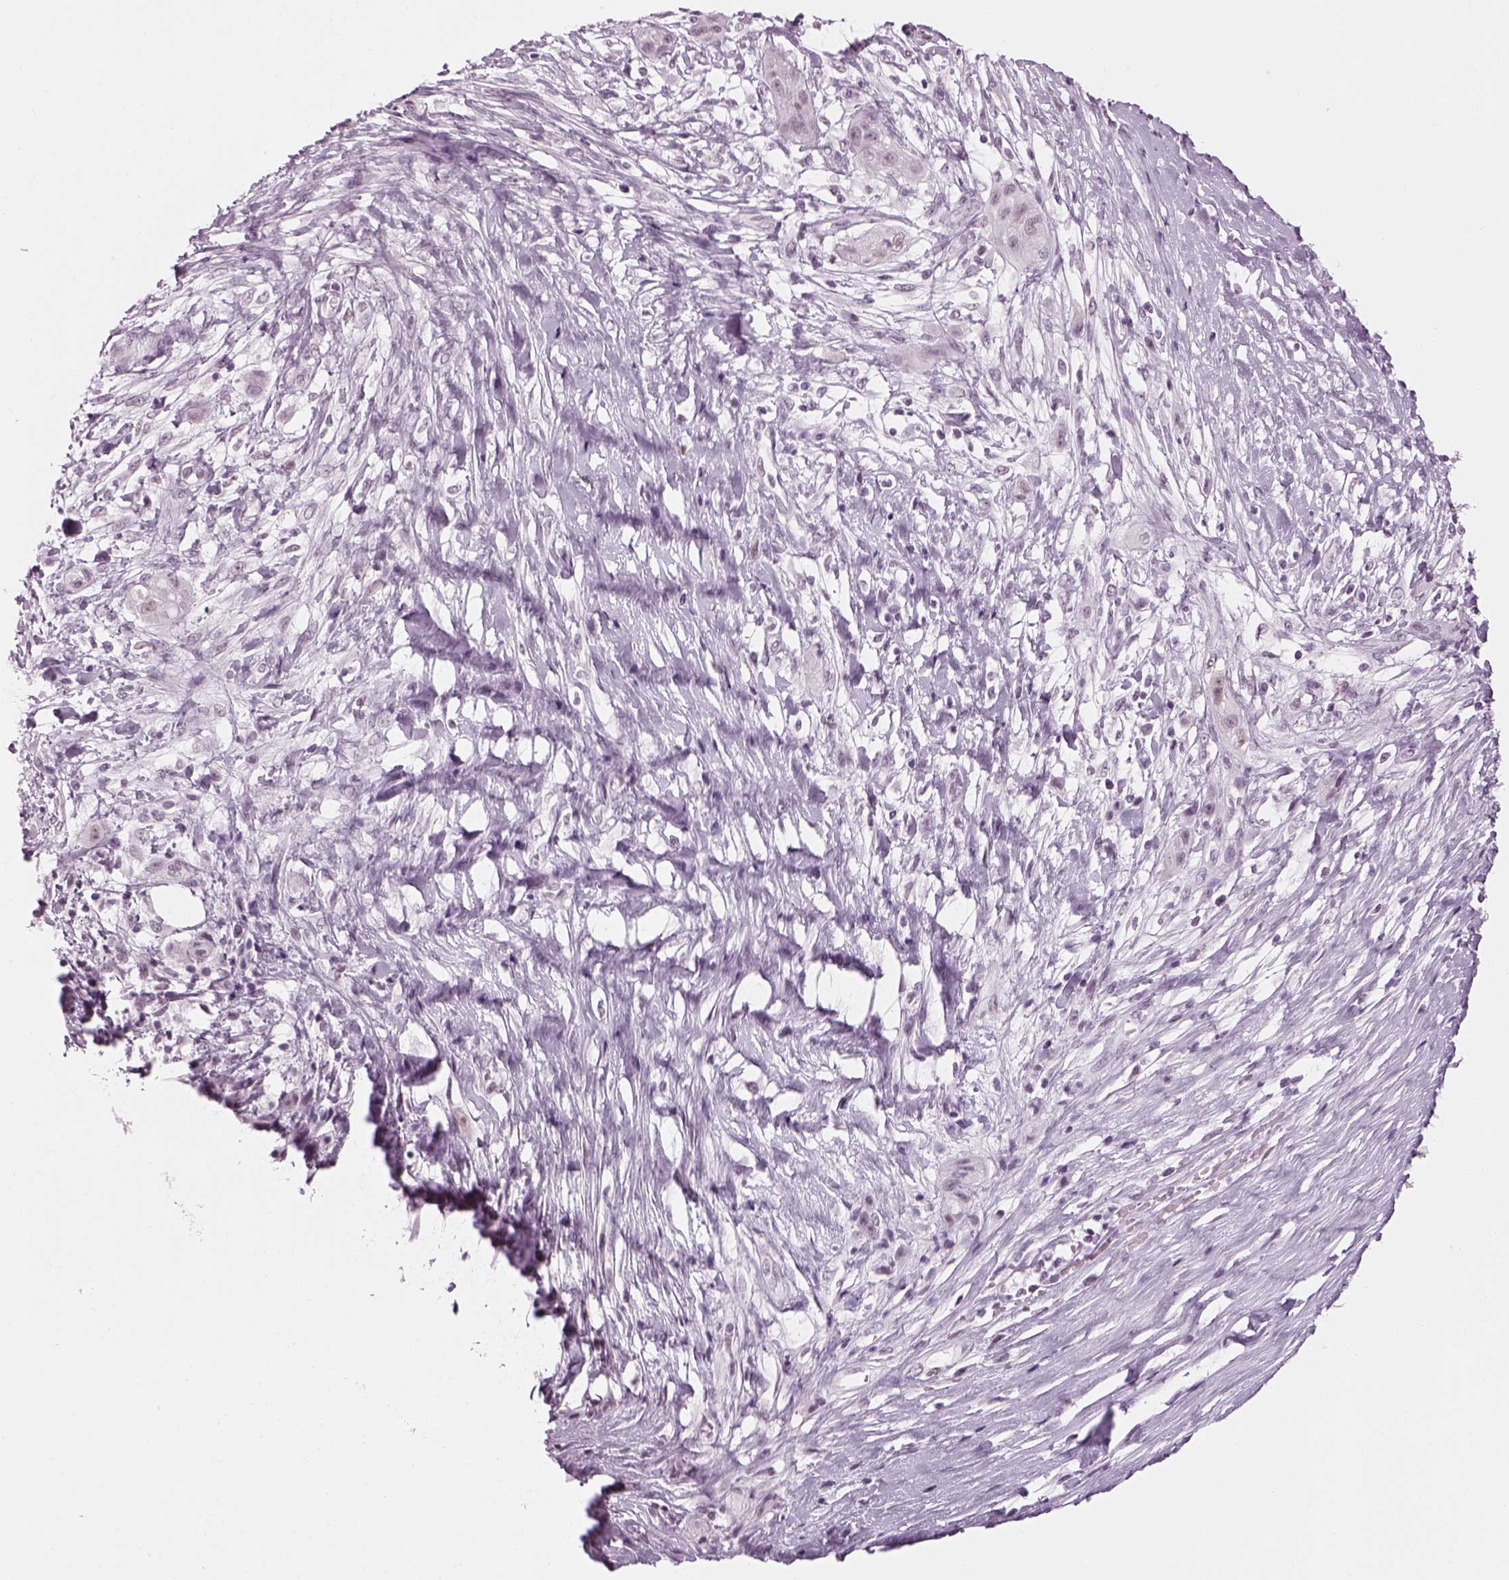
{"staining": {"intensity": "negative", "quantity": "none", "location": "none"}, "tissue": "skin cancer", "cell_type": "Tumor cells", "image_type": "cancer", "snomed": [{"axis": "morphology", "description": "Squamous cell carcinoma, NOS"}, {"axis": "topography", "description": "Skin"}], "caption": "IHC of human skin cancer (squamous cell carcinoma) exhibits no expression in tumor cells. (Brightfield microscopy of DAB (3,3'-diaminobenzidine) IHC at high magnification).", "gene": "KCNG2", "patient": {"sex": "male", "age": 62}}